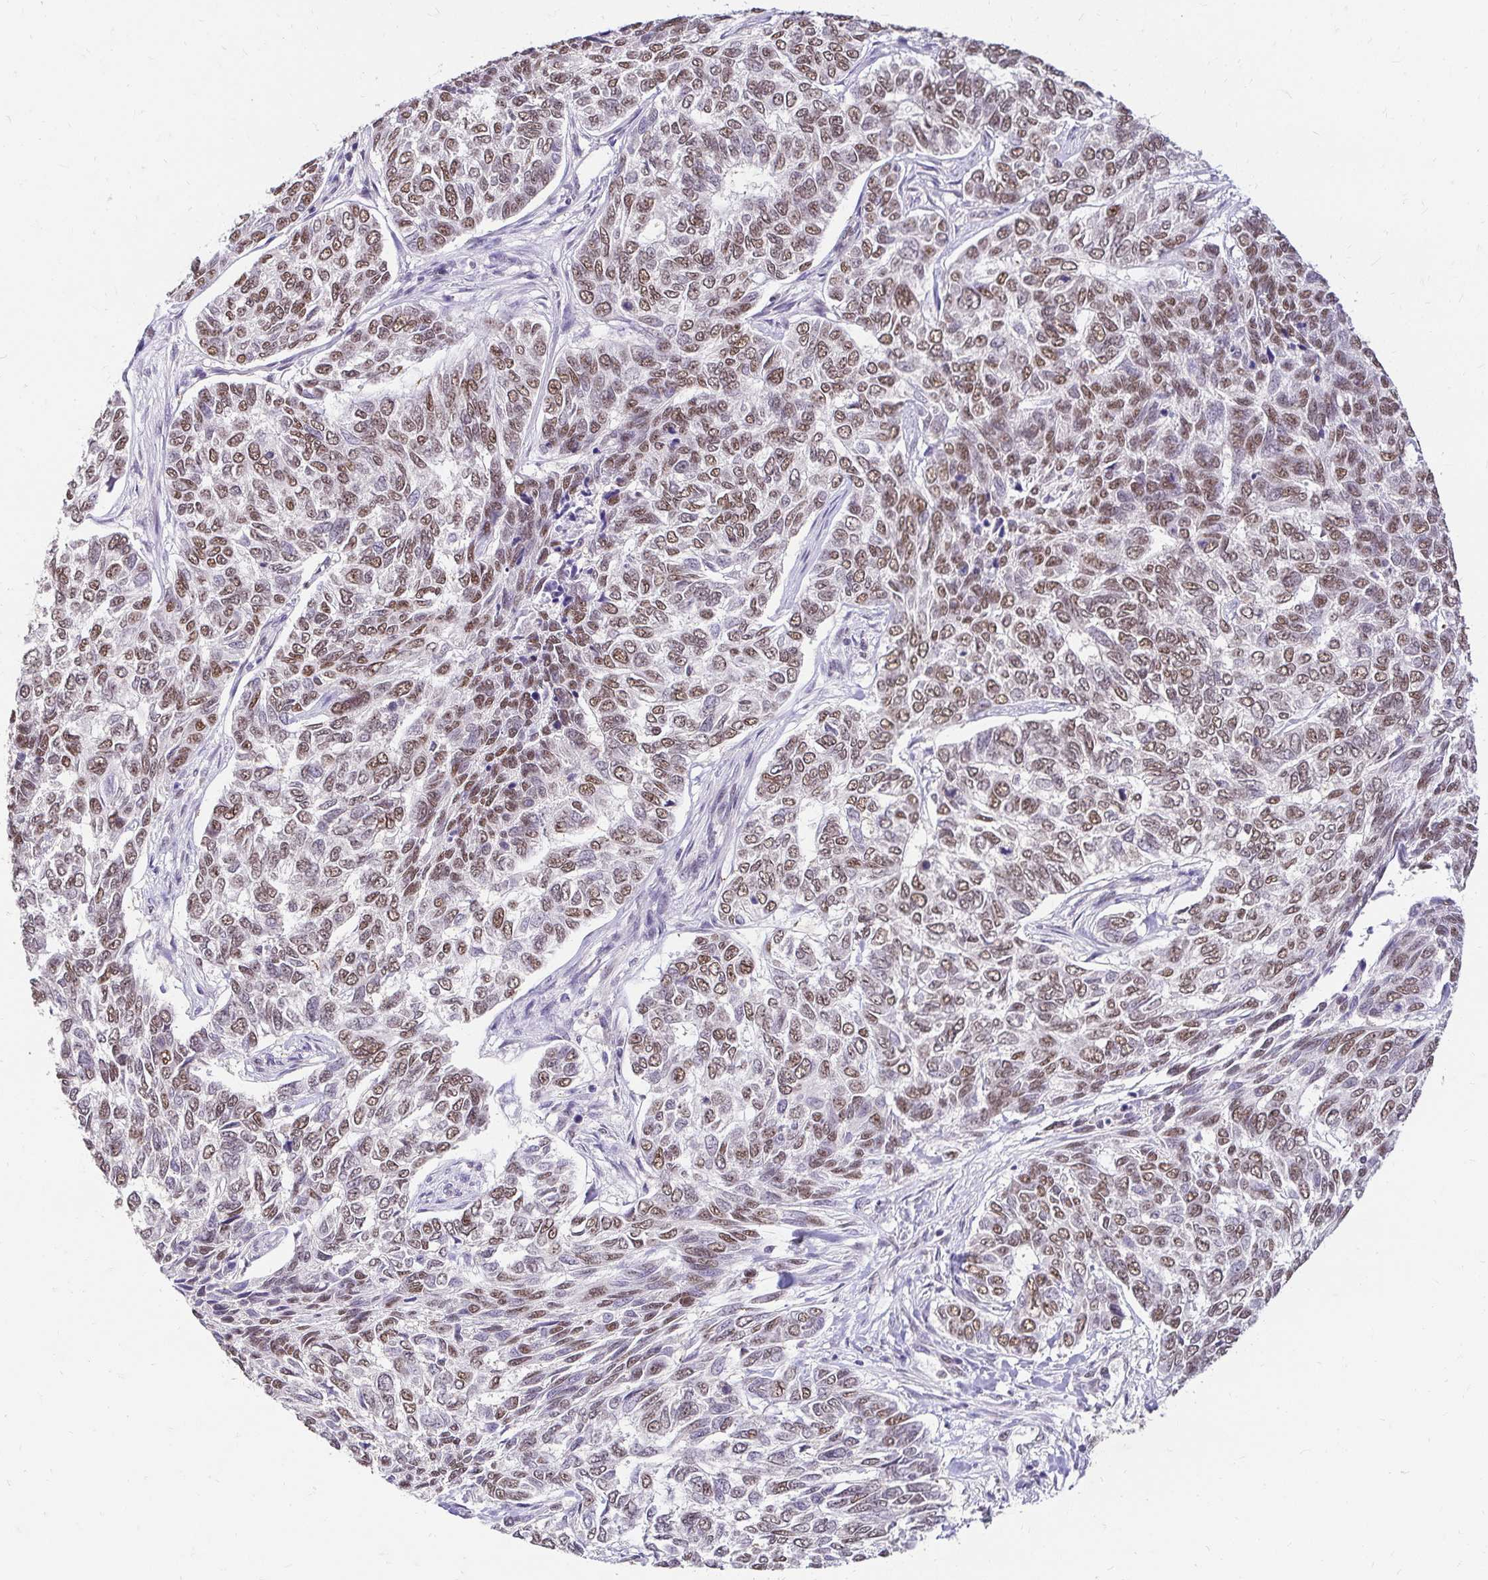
{"staining": {"intensity": "moderate", "quantity": "25%-75%", "location": "nuclear"}, "tissue": "skin cancer", "cell_type": "Tumor cells", "image_type": "cancer", "snomed": [{"axis": "morphology", "description": "Basal cell carcinoma"}, {"axis": "topography", "description": "Skin"}], "caption": "Skin basal cell carcinoma stained for a protein demonstrates moderate nuclear positivity in tumor cells.", "gene": "RIMS4", "patient": {"sex": "female", "age": 65}}